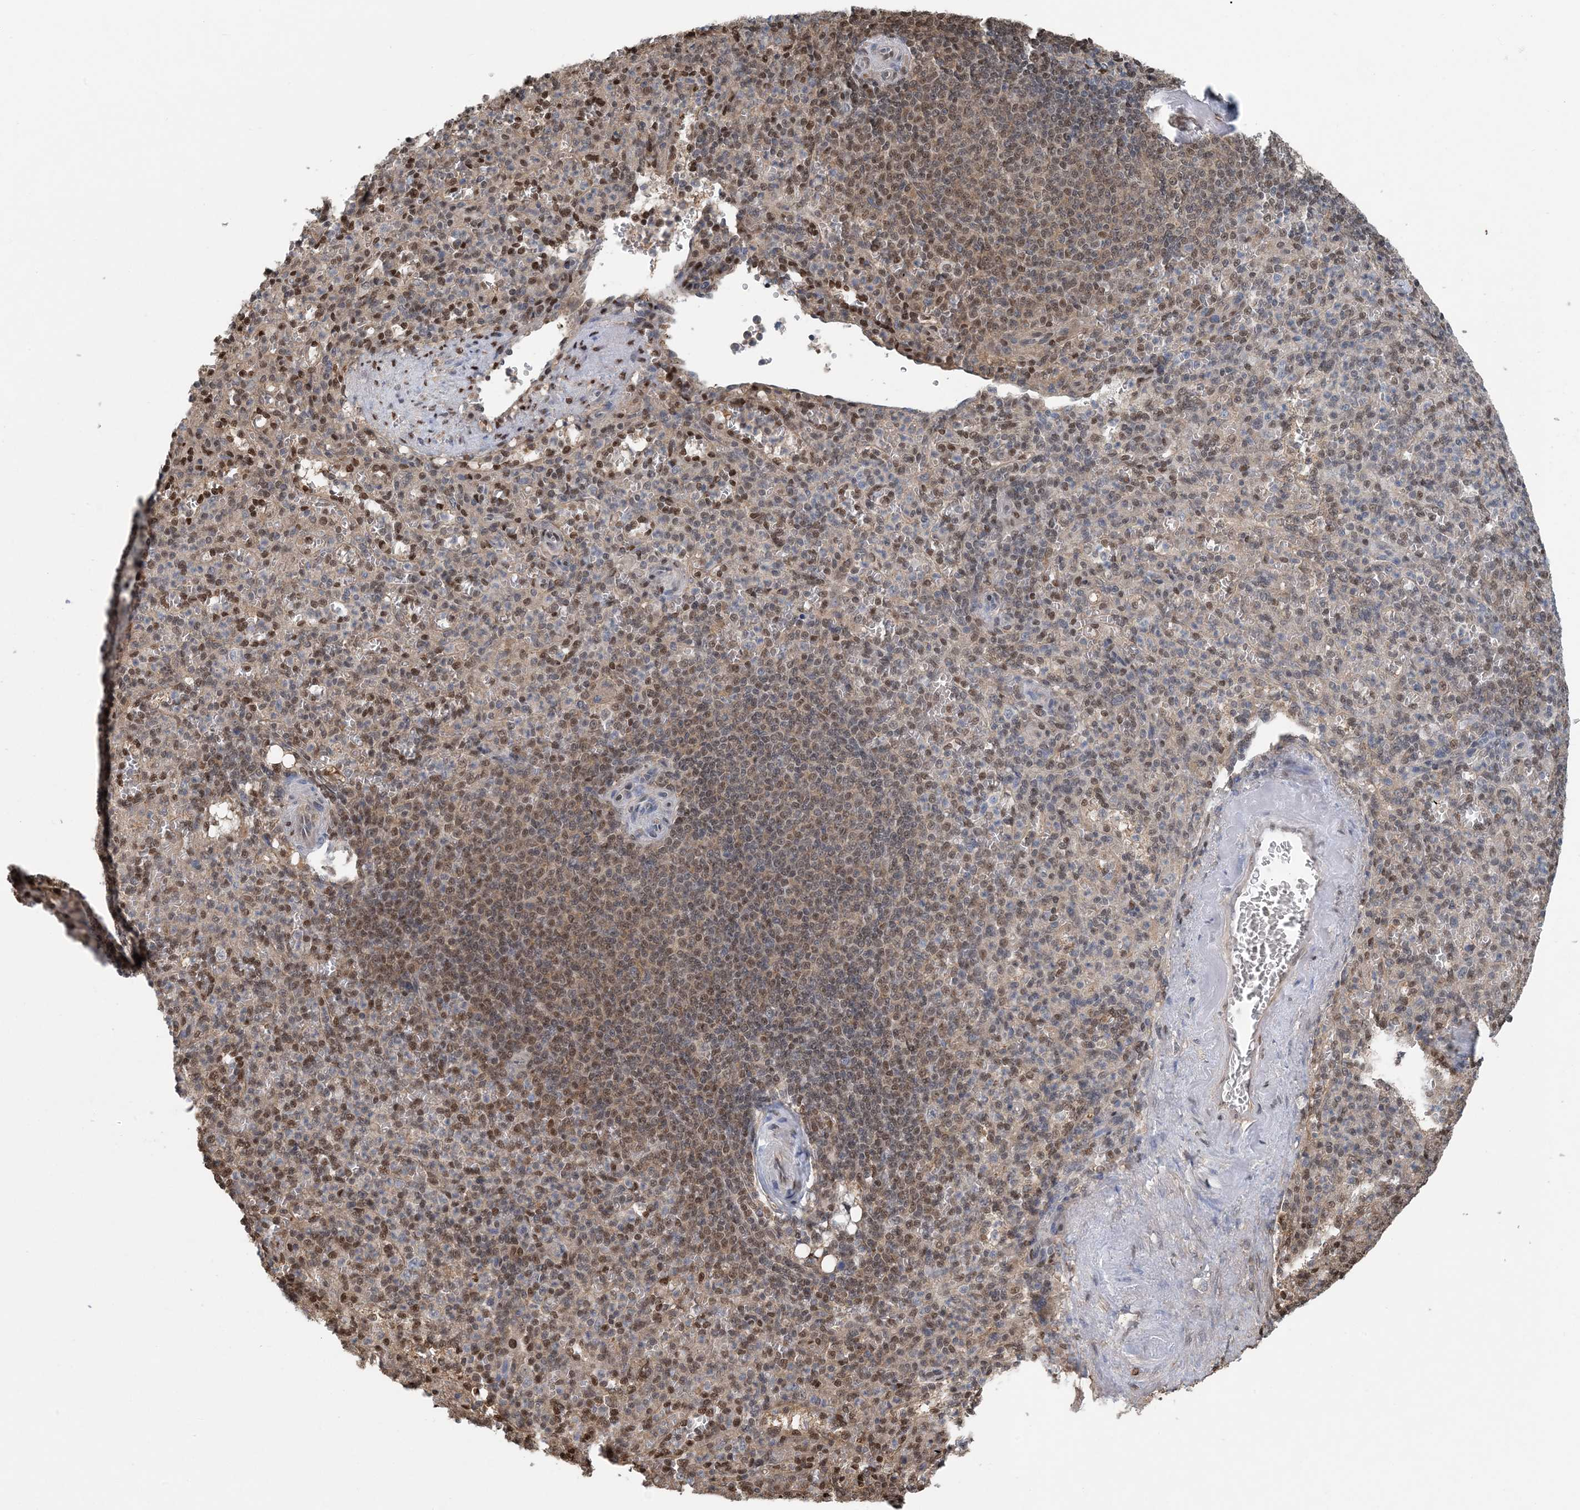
{"staining": {"intensity": "moderate", "quantity": "25%-75%", "location": "cytoplasmic/membranous"}, "tissue": "spleen", "cell_type": "Cells in red pulp", "image_type": "normal", "snomed": [{"axis": "morphology", "description": "Normal tissue, NOS"}, {"axis": "topography", "description": "Spleen"}], "caption": "A brown stain shows moderate cytoplasmic/membranous staining of a protein in cells in red pulp of unremarkable human spleen. Nuclei are stained in blue.", "gene": "HIKESHI", "patient": {"sex": "female", "age": 74}}